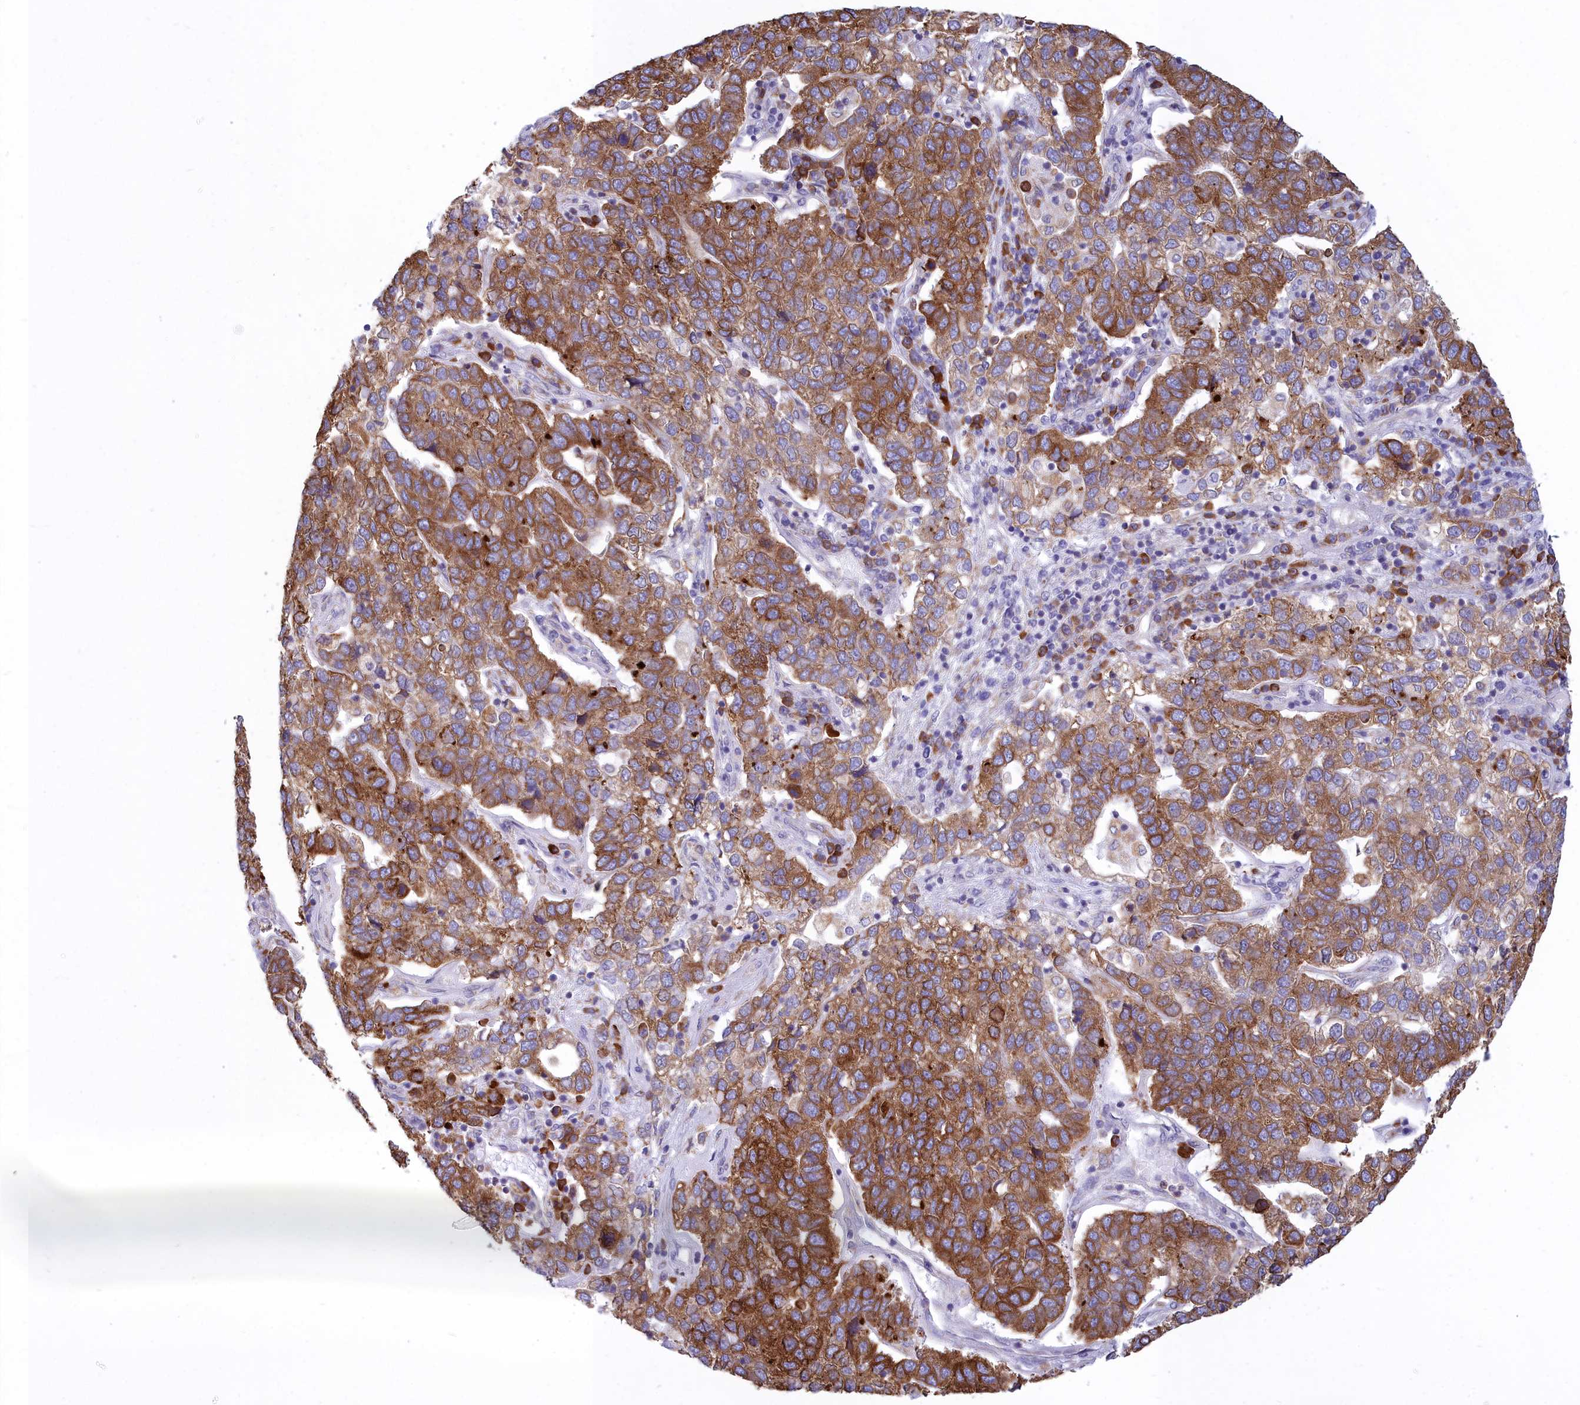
{"staining": {"intensity": "strong", "quantity": ">75%", "location": "cytoplasmic/membranous"}, "tissue": "pancreatic cancer", "cell_type": "Tumor cells", "image_type": "cancer", "snomed": [{"axis": "morphology", "description": "Adenocarcinoma, NOS"}, {"axis": "topography", "description": "Pancreas"}], "caption": "The immunohistochemical stain highlights strong cytoplasmic/membranous expression in tumor cells of pancreatic cancer tissue.", "gene": "HM13", "patient": {"sex": "female", "age": 61}}